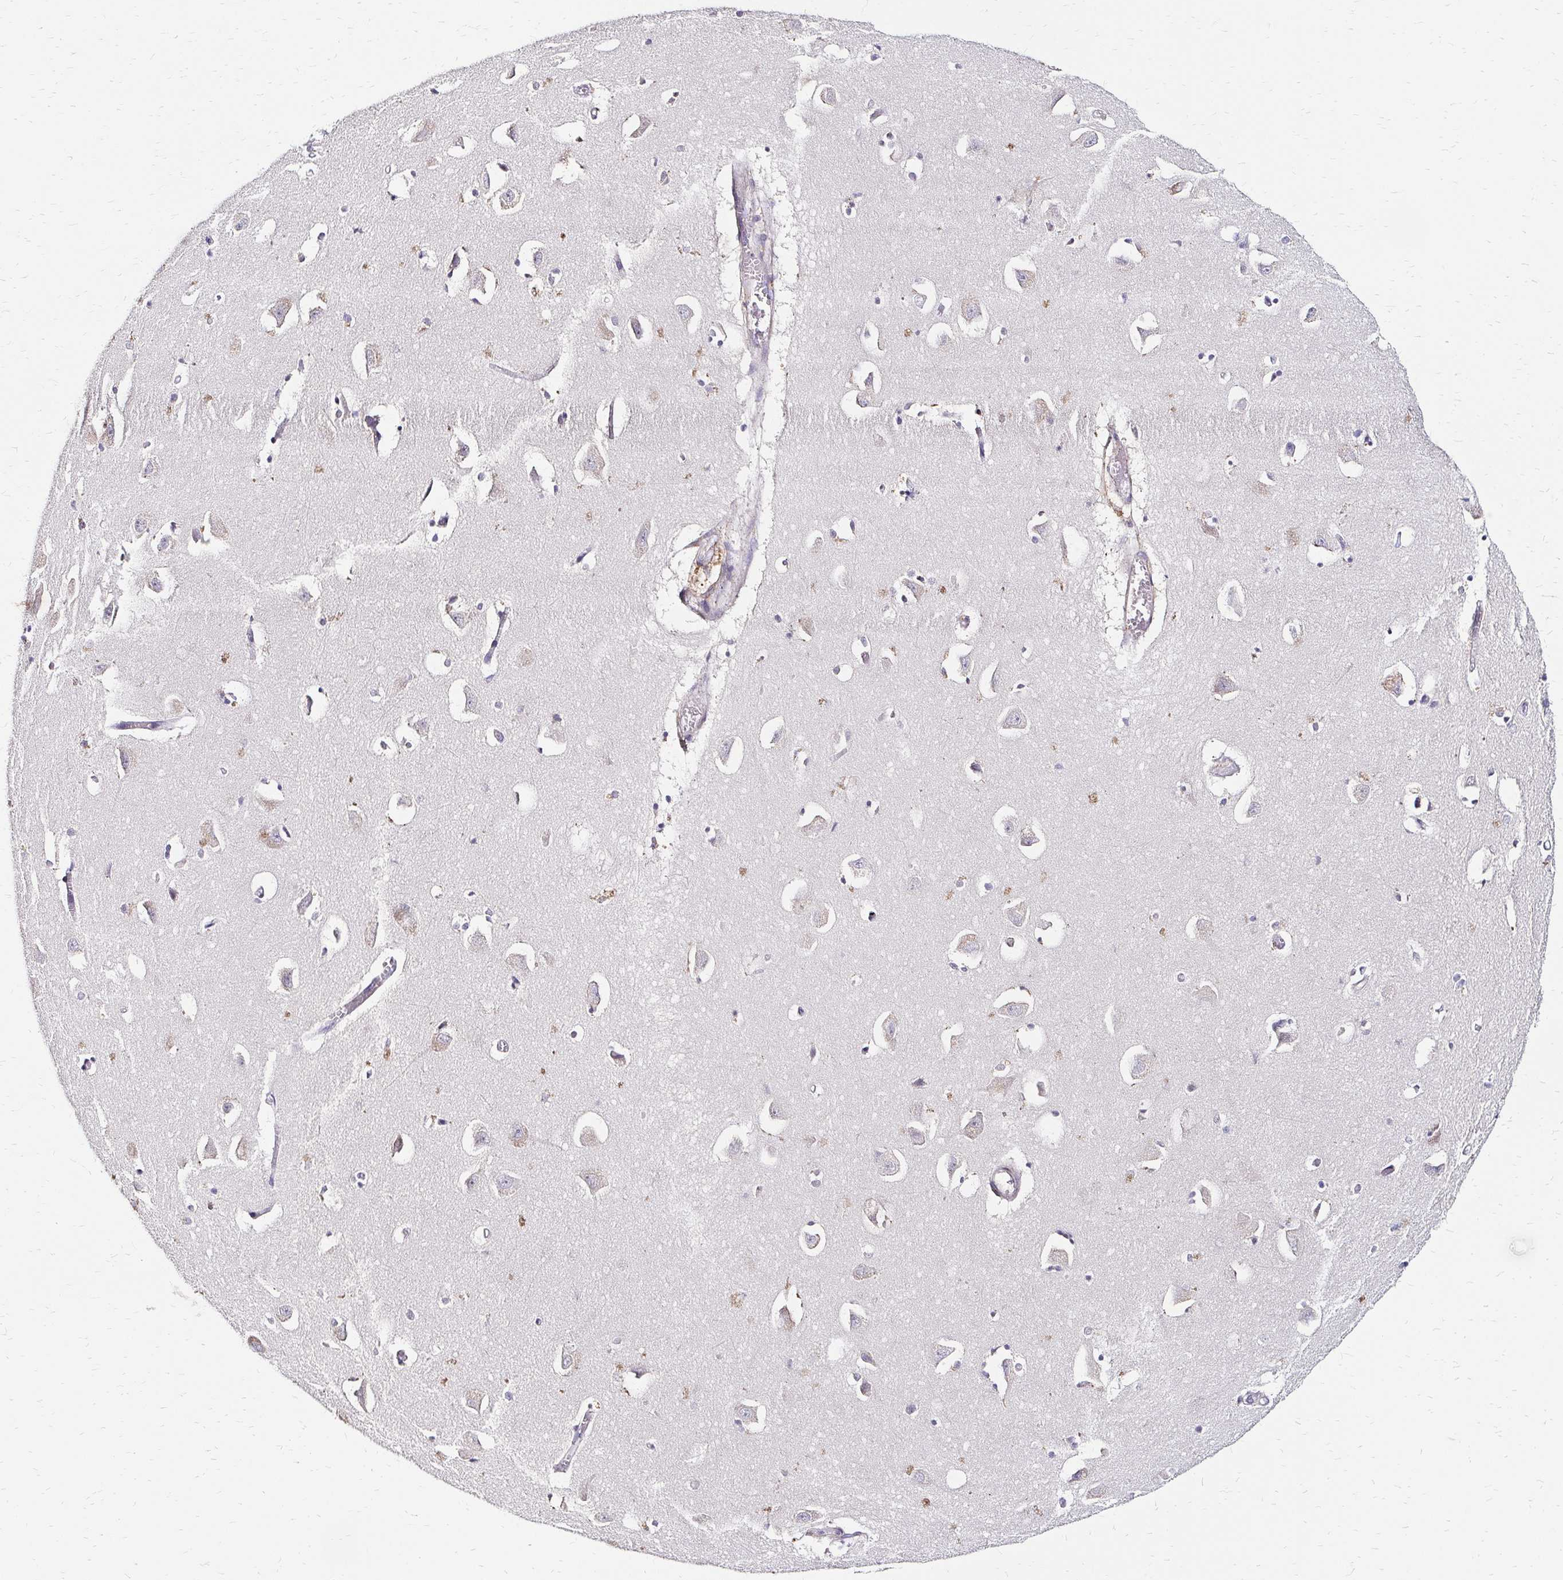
{"staining": {"intensity": "weak", "quantity": "<25%", "location": "cytoplasmic/membranous"}, "tissue": "caudate", "cell_type": "Glial cells", "image_type": "normal", "snomed": [{"axis": "morphology", "description": "Normal tissue, NOS"}, {"axis": "topography", "description": "Lateral ventricle wall"}, {"axis": "topography", "description": "Hippocampus"}], "caption": "Immunohistochemical staining of unremarkable human caudate exhibits no significant staining in glial cells.", "gene": "PRIMA1", "patient": {"sex": "female", "age": 63}}